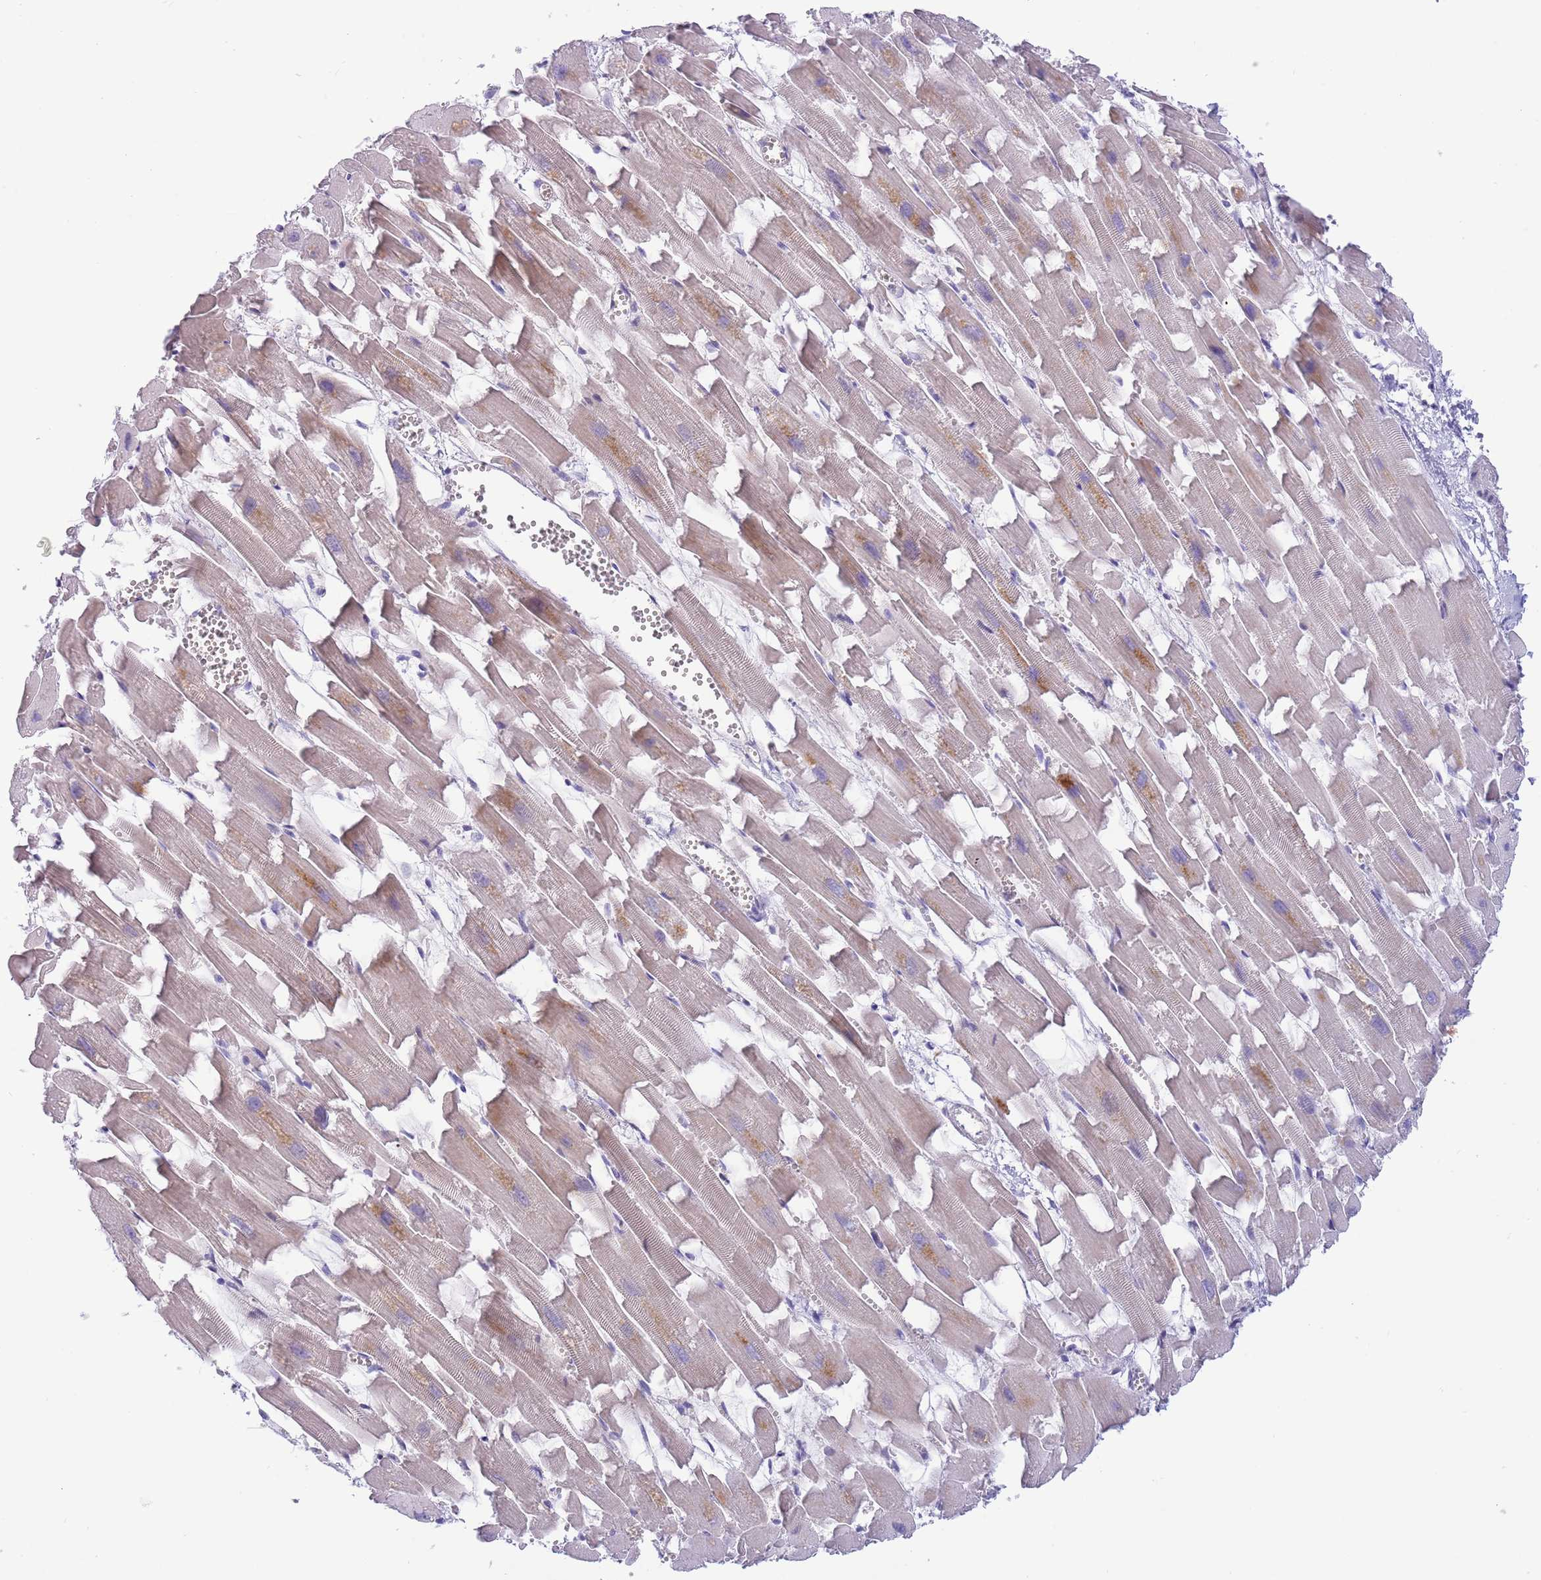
{"staining": {"intensity": "weak", "quantity": "25%-75%", "location": "cytoplasmic/membranous"}, "tissue": "heart muscle", "cell_type": "Cardiomyocytes", "image_type": "normal", "snomed": [{"axis": "morphology", "description": "Normal tissue, NOS"}, {"axis": "topography", "description": "Heart"}], "caption": "Immunohistochemical staining of unremarkable human heart muscle shows 25%-75% levels of weak cytoplasmic/membranous protein staining in approximately 25%-75% of cardiomyocytes.", "gene": "DDHD1", "patient": {"sex": "female", "age": 64}}